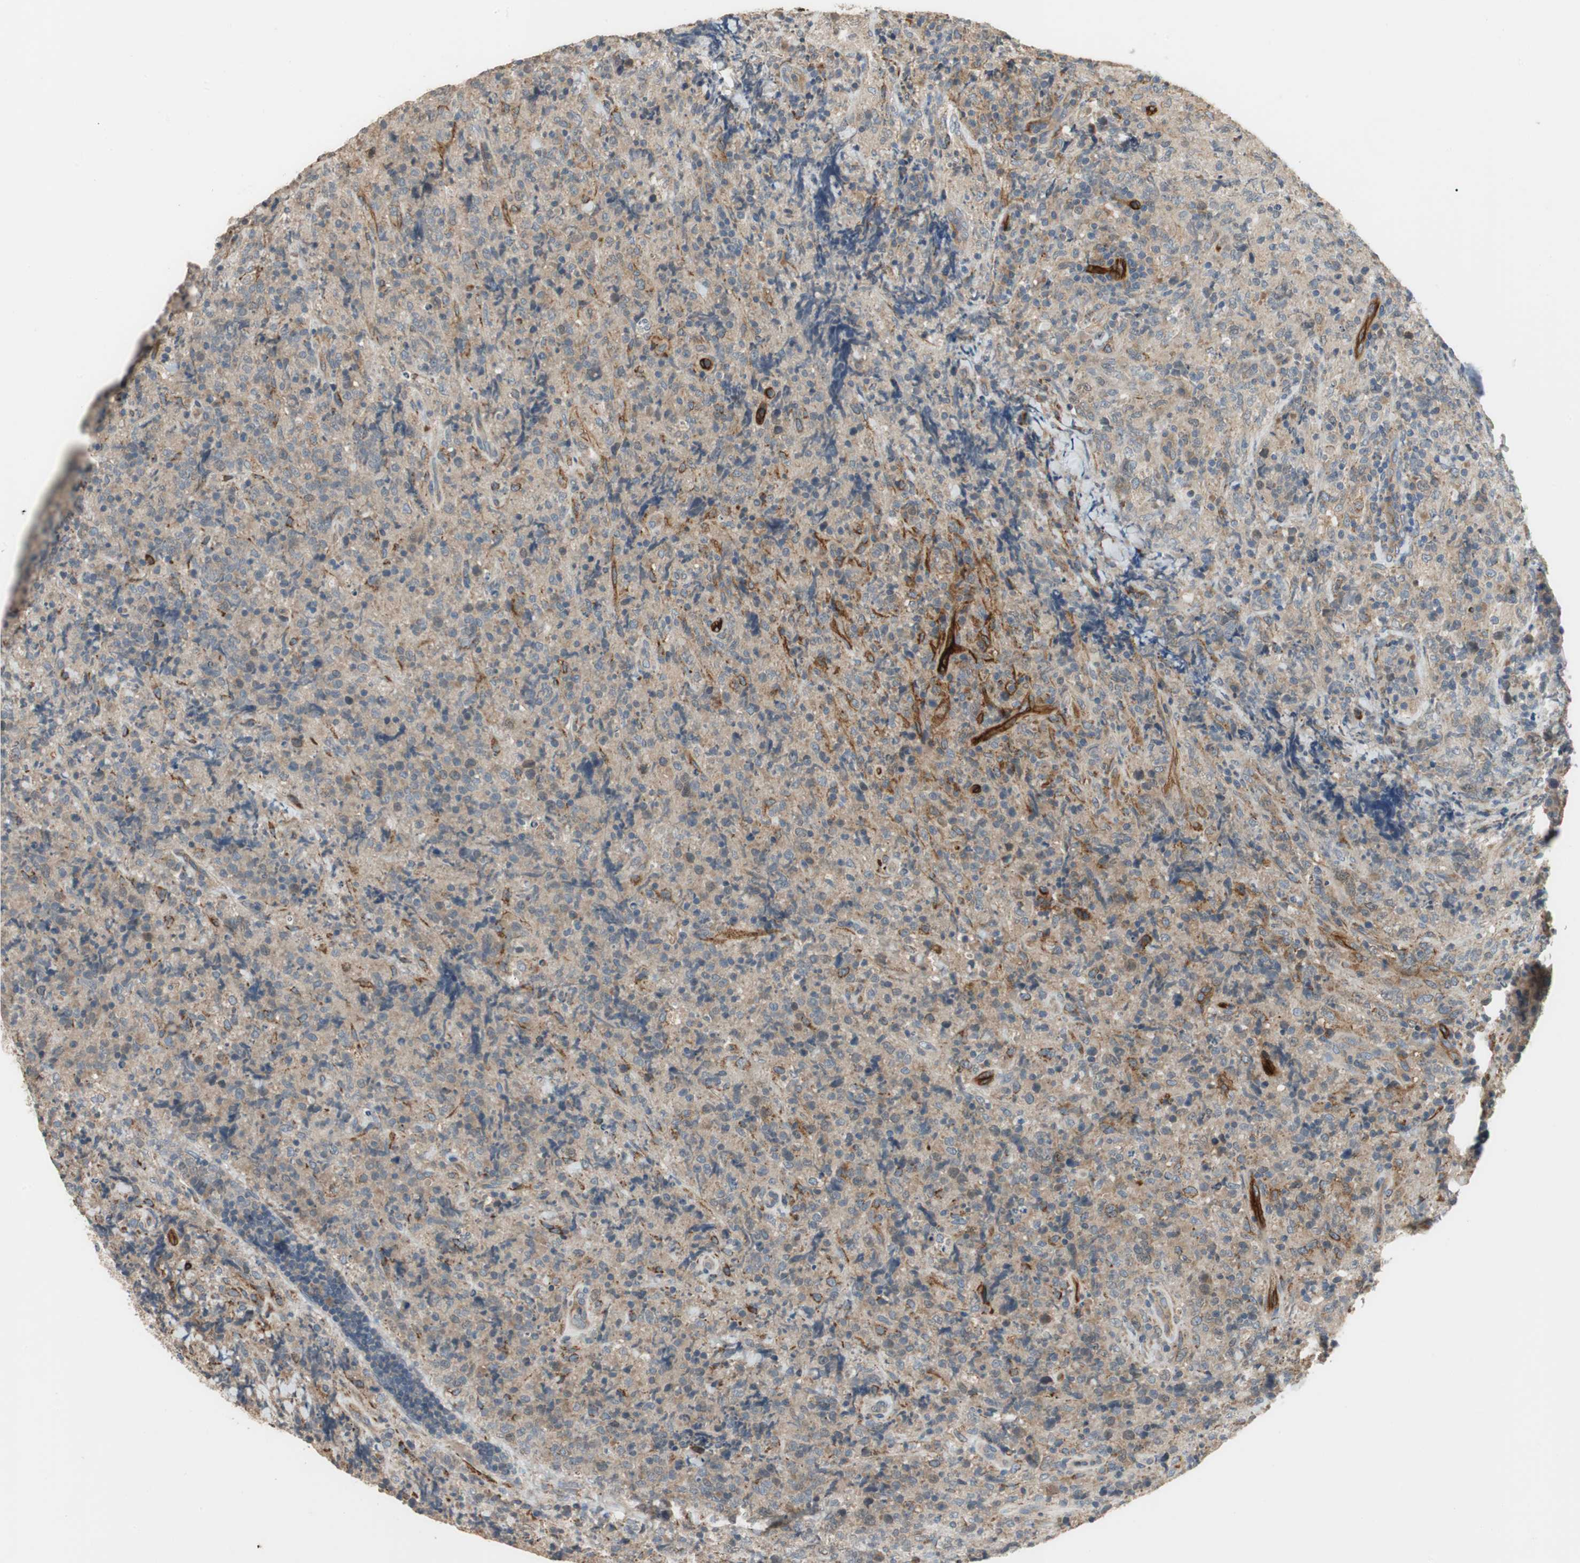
{"staining": {"intensity": "weak", "quantity": "25%-75%", "location": "cytoplasmic/membranous"}, "tissue": "lymphoma", "cell_type": "Tumor cells", "image_type": "cancer", "snomed": [{"axis": "morphology", "description": "Malignant lymphoma, non-Hodgkin's type, High grade"}, {"axis": "topography", "description": "Tonsil"}], "caption": "Immunohistochemistry micrograph of neoplastic tissue: lymphoma stained using IHC demonstrates low levels of weak protein expression localized specifically in the cytoplasmic/membranous of tumor cells, appearing as a cytoplasmic/membranous brown color.", "gene": "ALPL", "patient": {"sex": "female", "age": 36}}